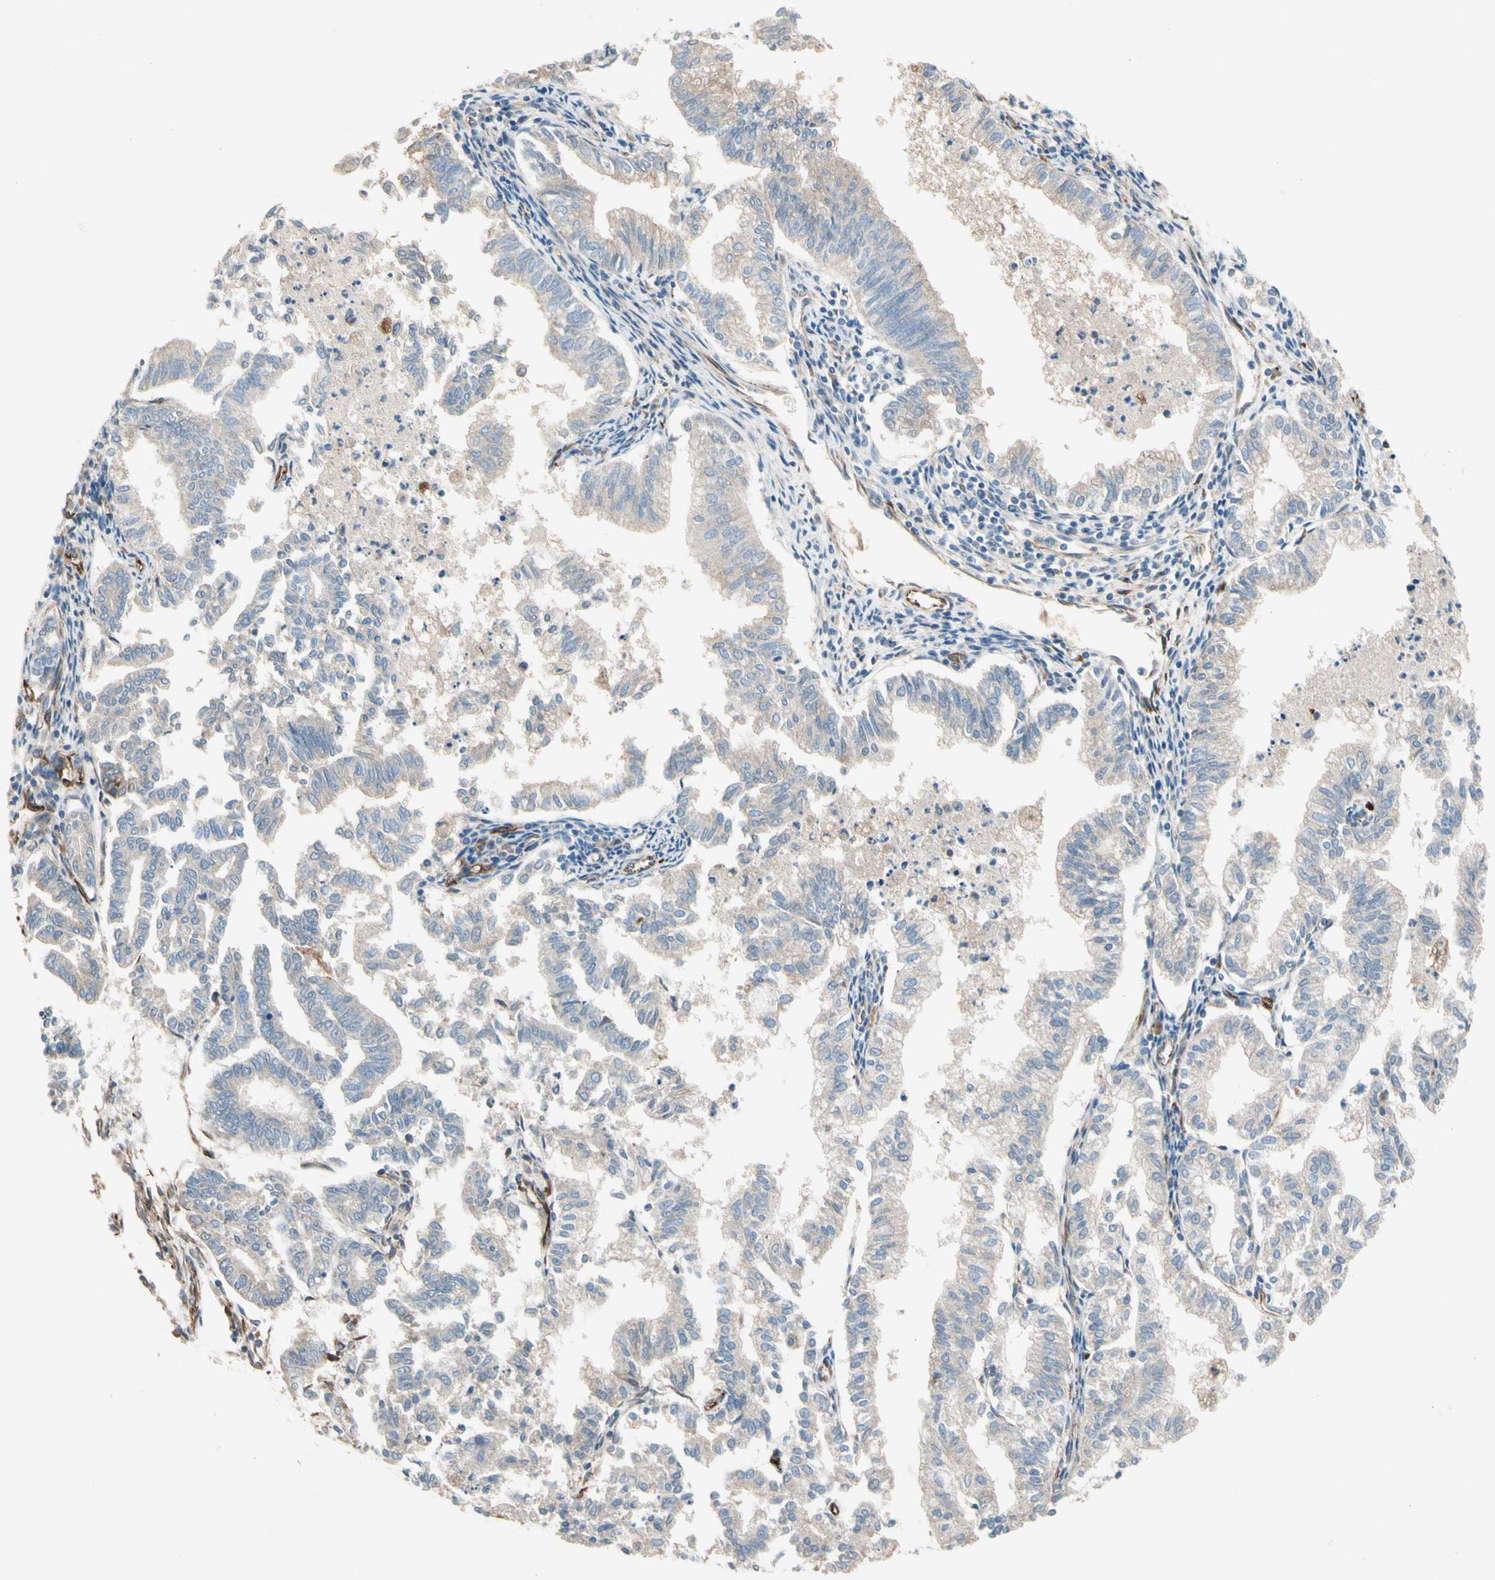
{"staining": {"intensity": "weak", "quantity": "<25%", "location": "cytoplasmic/membranous"}, "tissue": "endometrial cancer", "cell_type": "Tumor cells", "image_type": "cancer", "snomed": [{"axis": "morphology", "description": "Necrosis, NOS"}, {"axis": "morphology", "description": "Adenocarcinoma, NOS"}, {"axis": "topography", "description": "Endometrium"}], "caption": "There is no significant expression in tumor cells of endometrial adenocarcinoma. The staining is performed using DAB brown chromogen with nuclei counter-stained in using hematoxylin.", "gene": "TRAF2", "patient": {"sex": "female", "age": 79}}